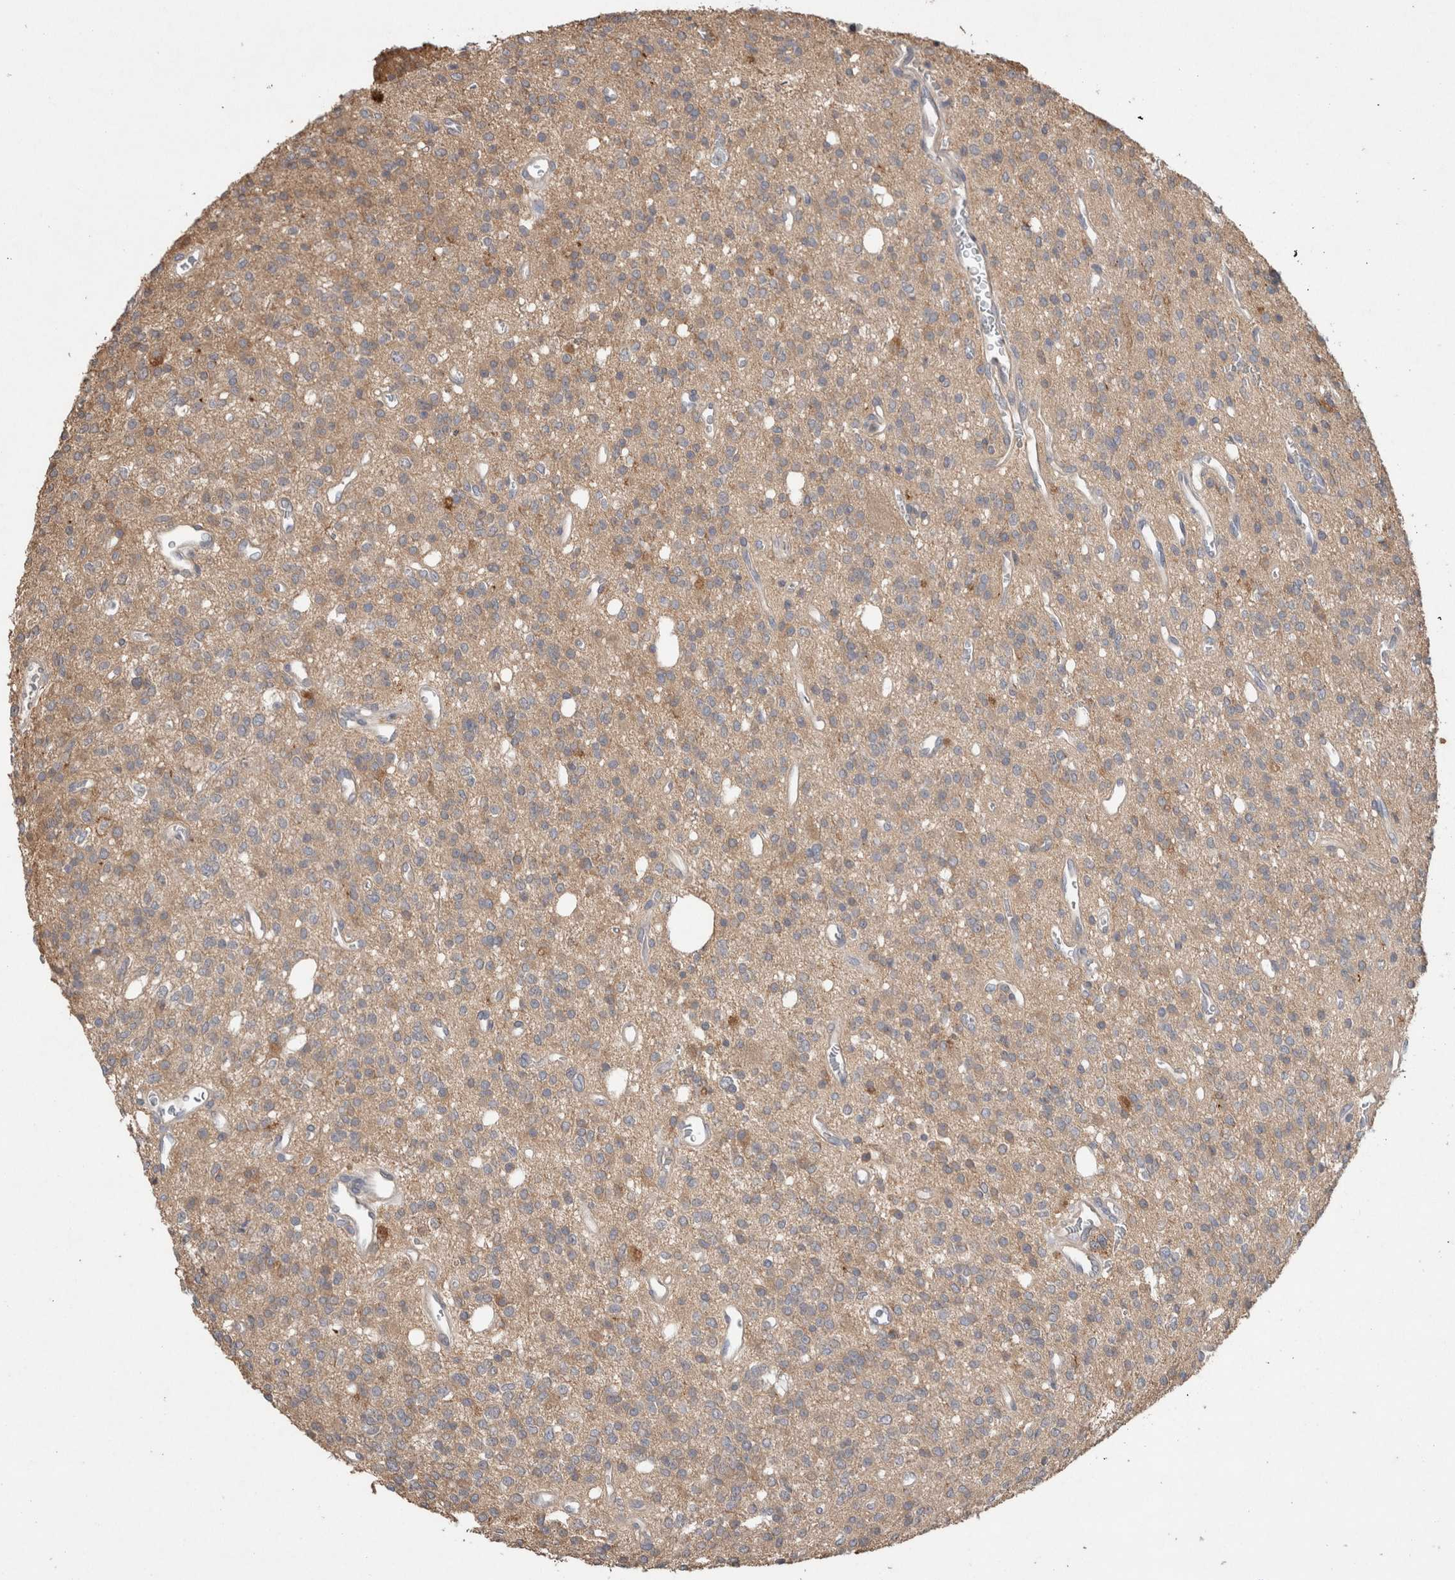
{"staining": {"intensity": "weak", "quantity": "<25%", "location": "cytoplasmic/membranous"}, "tissue": "glioma", "cell_type": "Tumor cells", "image_type": "cancer", "snomed": [{"axis": "morphology", "description": "Glioma, malignant, High grade"}, {"axis": "topography", "description": "Brain"}], "caption": "IHC micrograph of neoplastic tissue: human malignant glioma (high-grade) stained with DAB (3,3'-diaminobenzidine) demonstrates no significant protein expression in tumor cells.", "gene": "TRIM5", "patient": {"sex": "male", "age": 34}}